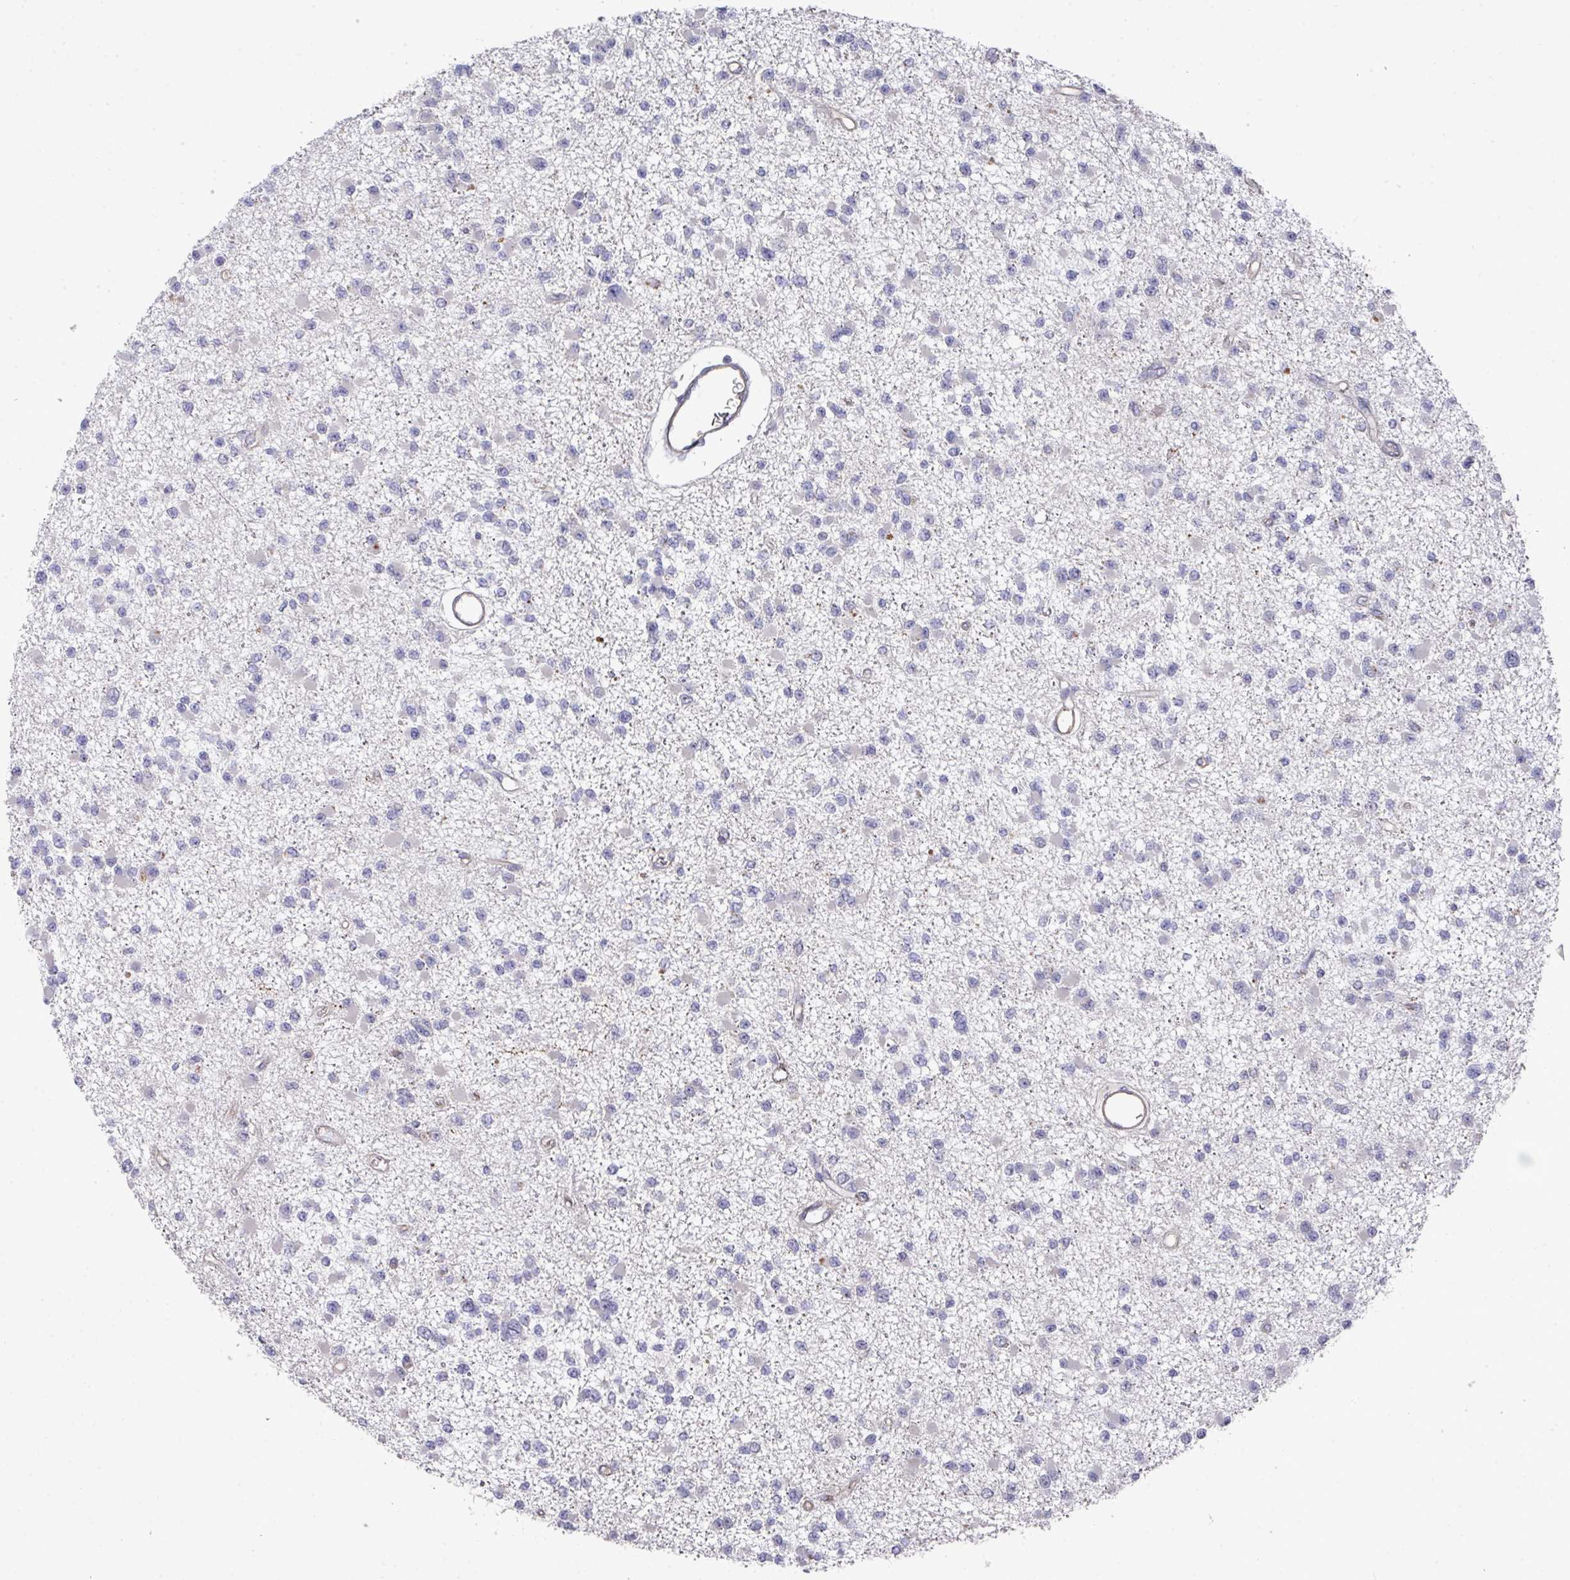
{"staining": {"intensity": "negative", "quantity": "none", "location": "none"}, "tissue": "glioma", "cell_type": "Tumor cells", "image_type": "cancer", "snomed": [{"axis": "morphology", "description": "Glioma, malignant, Low grade"}, {"axis": "topography", "description": "Brain"}], "caption": "Tumor cells are negative for protein expression in human glioma.", "gene": "PRR5", "patient": {"sex": "female", "age": 22}}